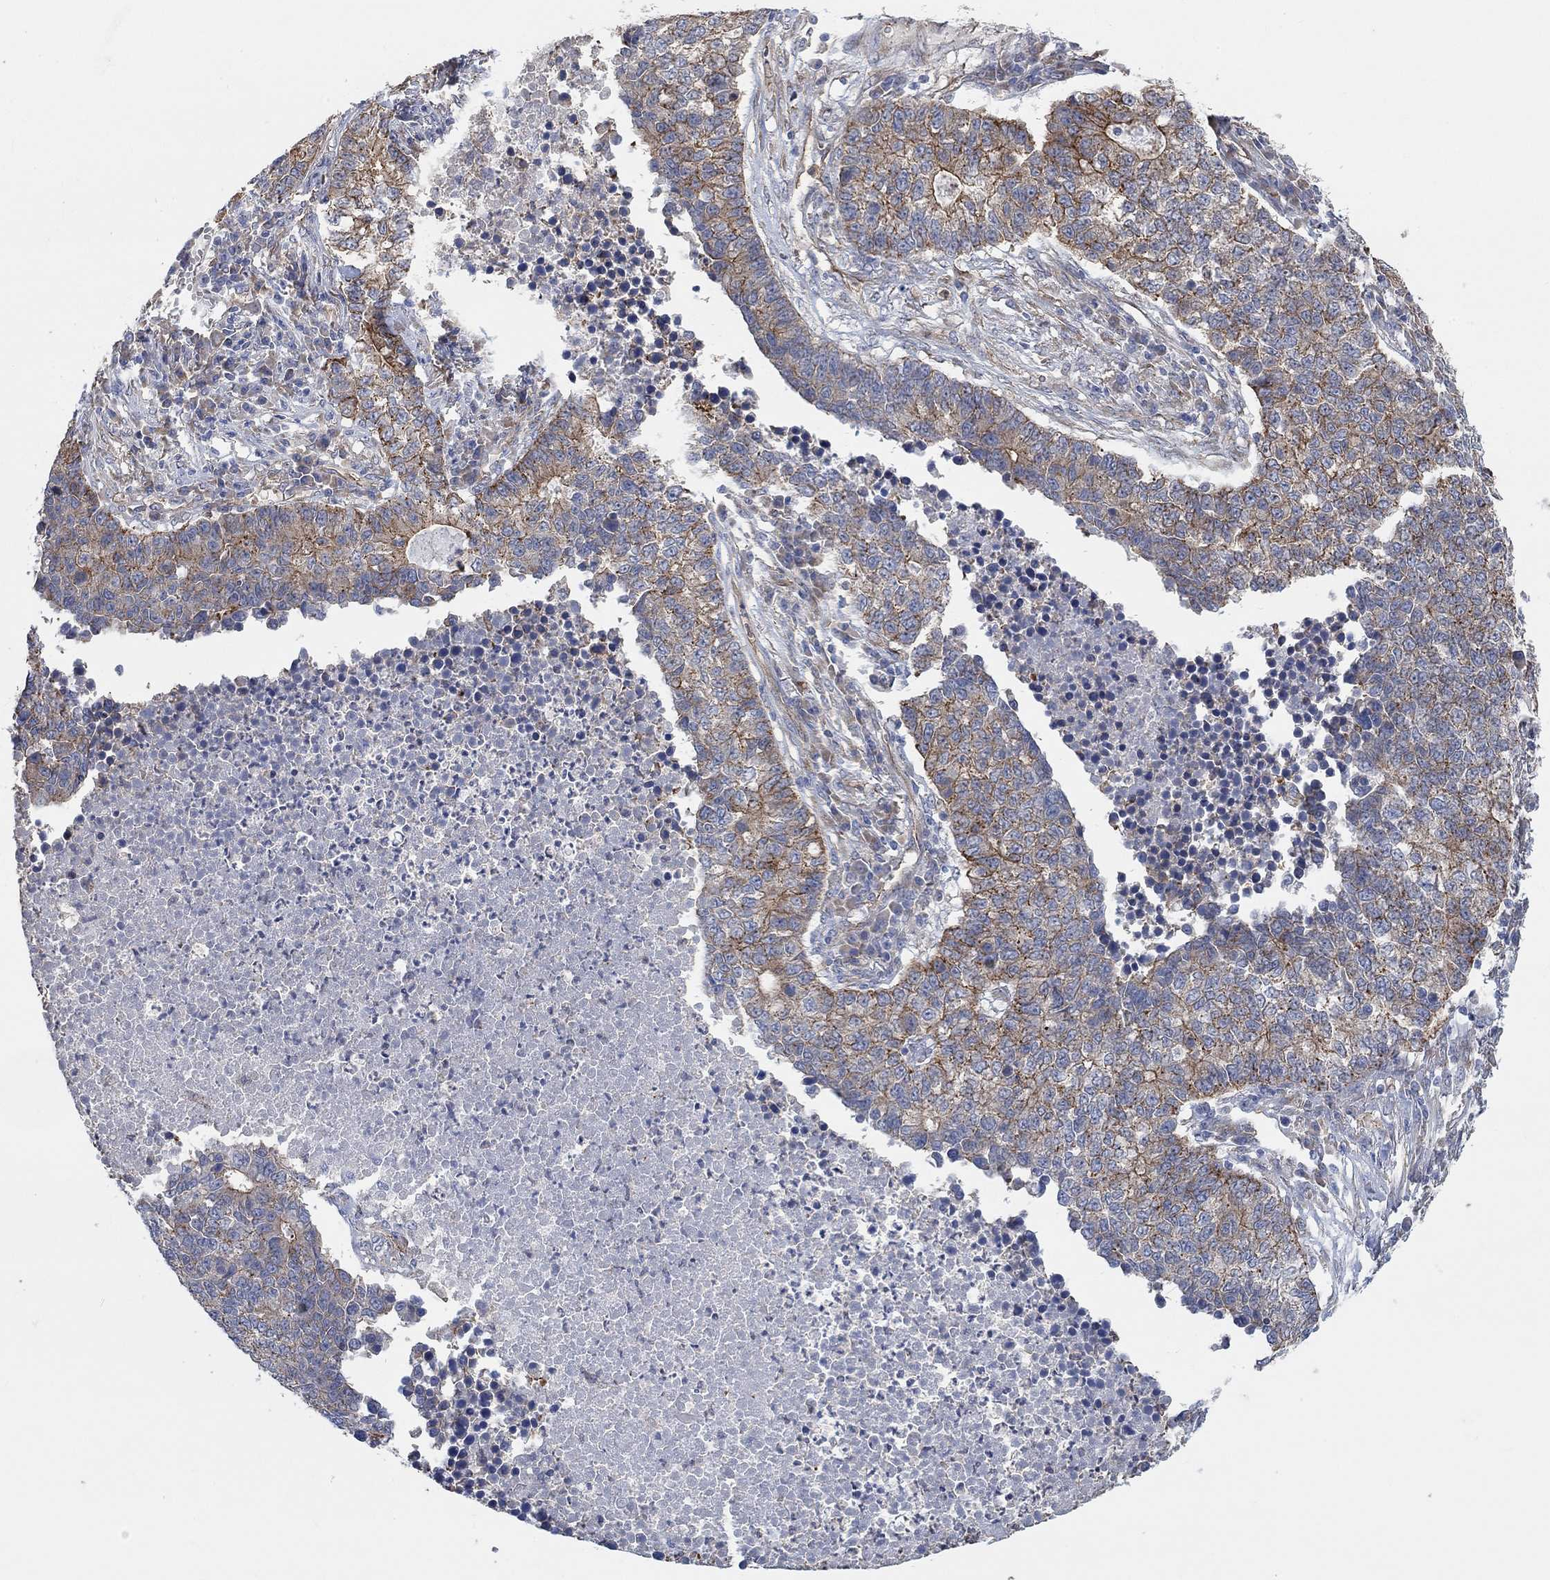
{"staining": {"intensity": "strong", "quantity": "25%-75%", "location": "cytoplasmic/membranous"}, "tissue": "lung cancer", "cell_type": "Tumor cells", "image_type": "cancer", "snomed": [{"axis": "morphology", "description": "Adenocarcinoma, NOS"}, {"axis": "topography", "description": "Lung"}], "caption": "The histopathology image exhibits immunohistochemical staining of lung cancer. There is strong cytoplasmic/membranous staining is seen in approximately 25%-75% of tumor cells.", "gene": "SYT16", "patient": {"sex": "male", "age": 57}}